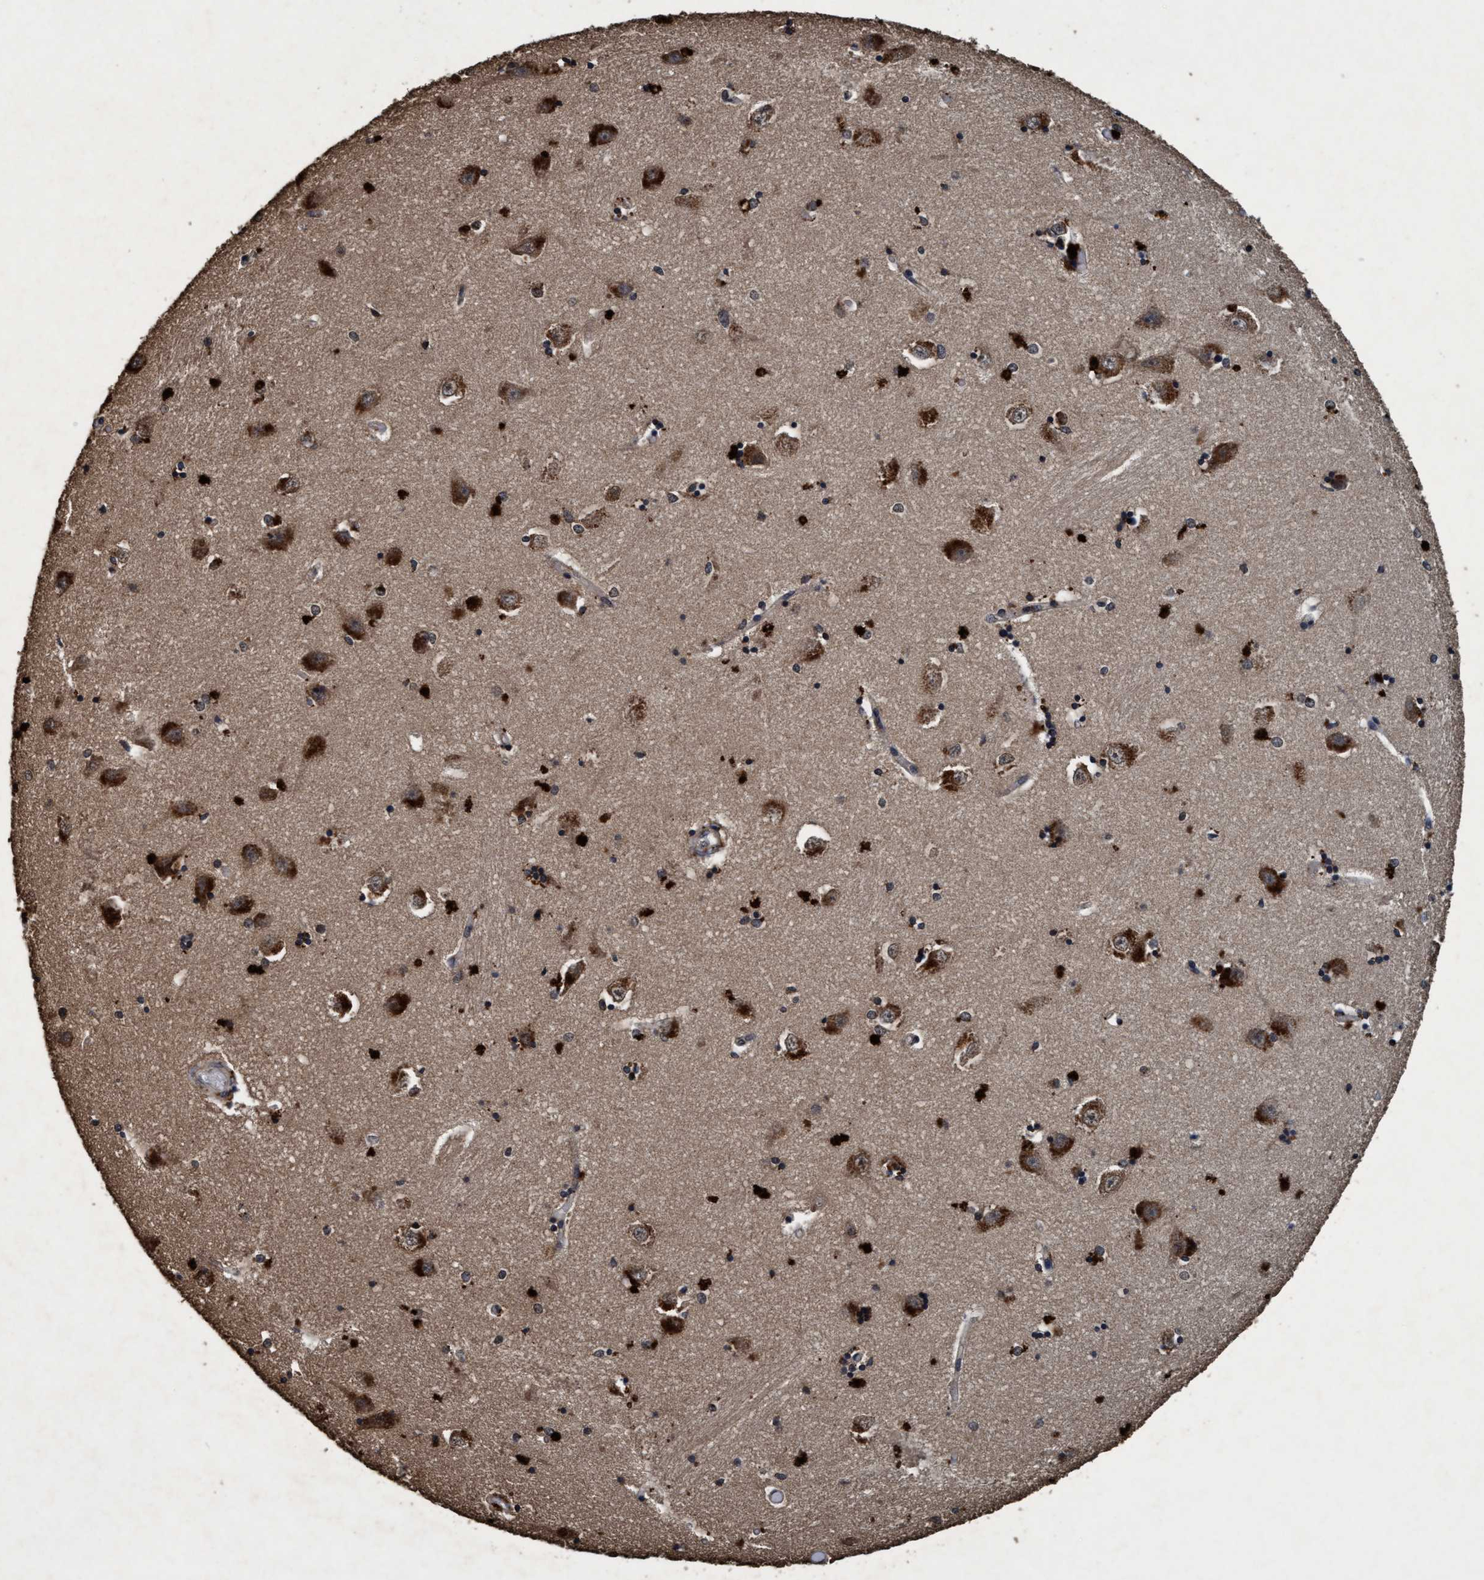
{"staining": {"intensity": "moderate", "quantity": "<25%", "location": "cytoplasmic/membranous,nuclear"}, "tissue": "hippocampus", "cell_type": "Glial cells", "image_type": "normal", "snomed": [{"axis": "morphology", "description": "Normal tissue, NOS"}, {"axis": "topography", "description": "Hippocampus"}], "caption": "Immunohistochemical staining of unremarkable human hippocampus displays <25% levels of moderate cytoplasmic/membranous,nuclear protein expression in approximately <25% of glial cells.", "gene": "AKT1S1", "patient": {"sex": "male", "age": 45}}